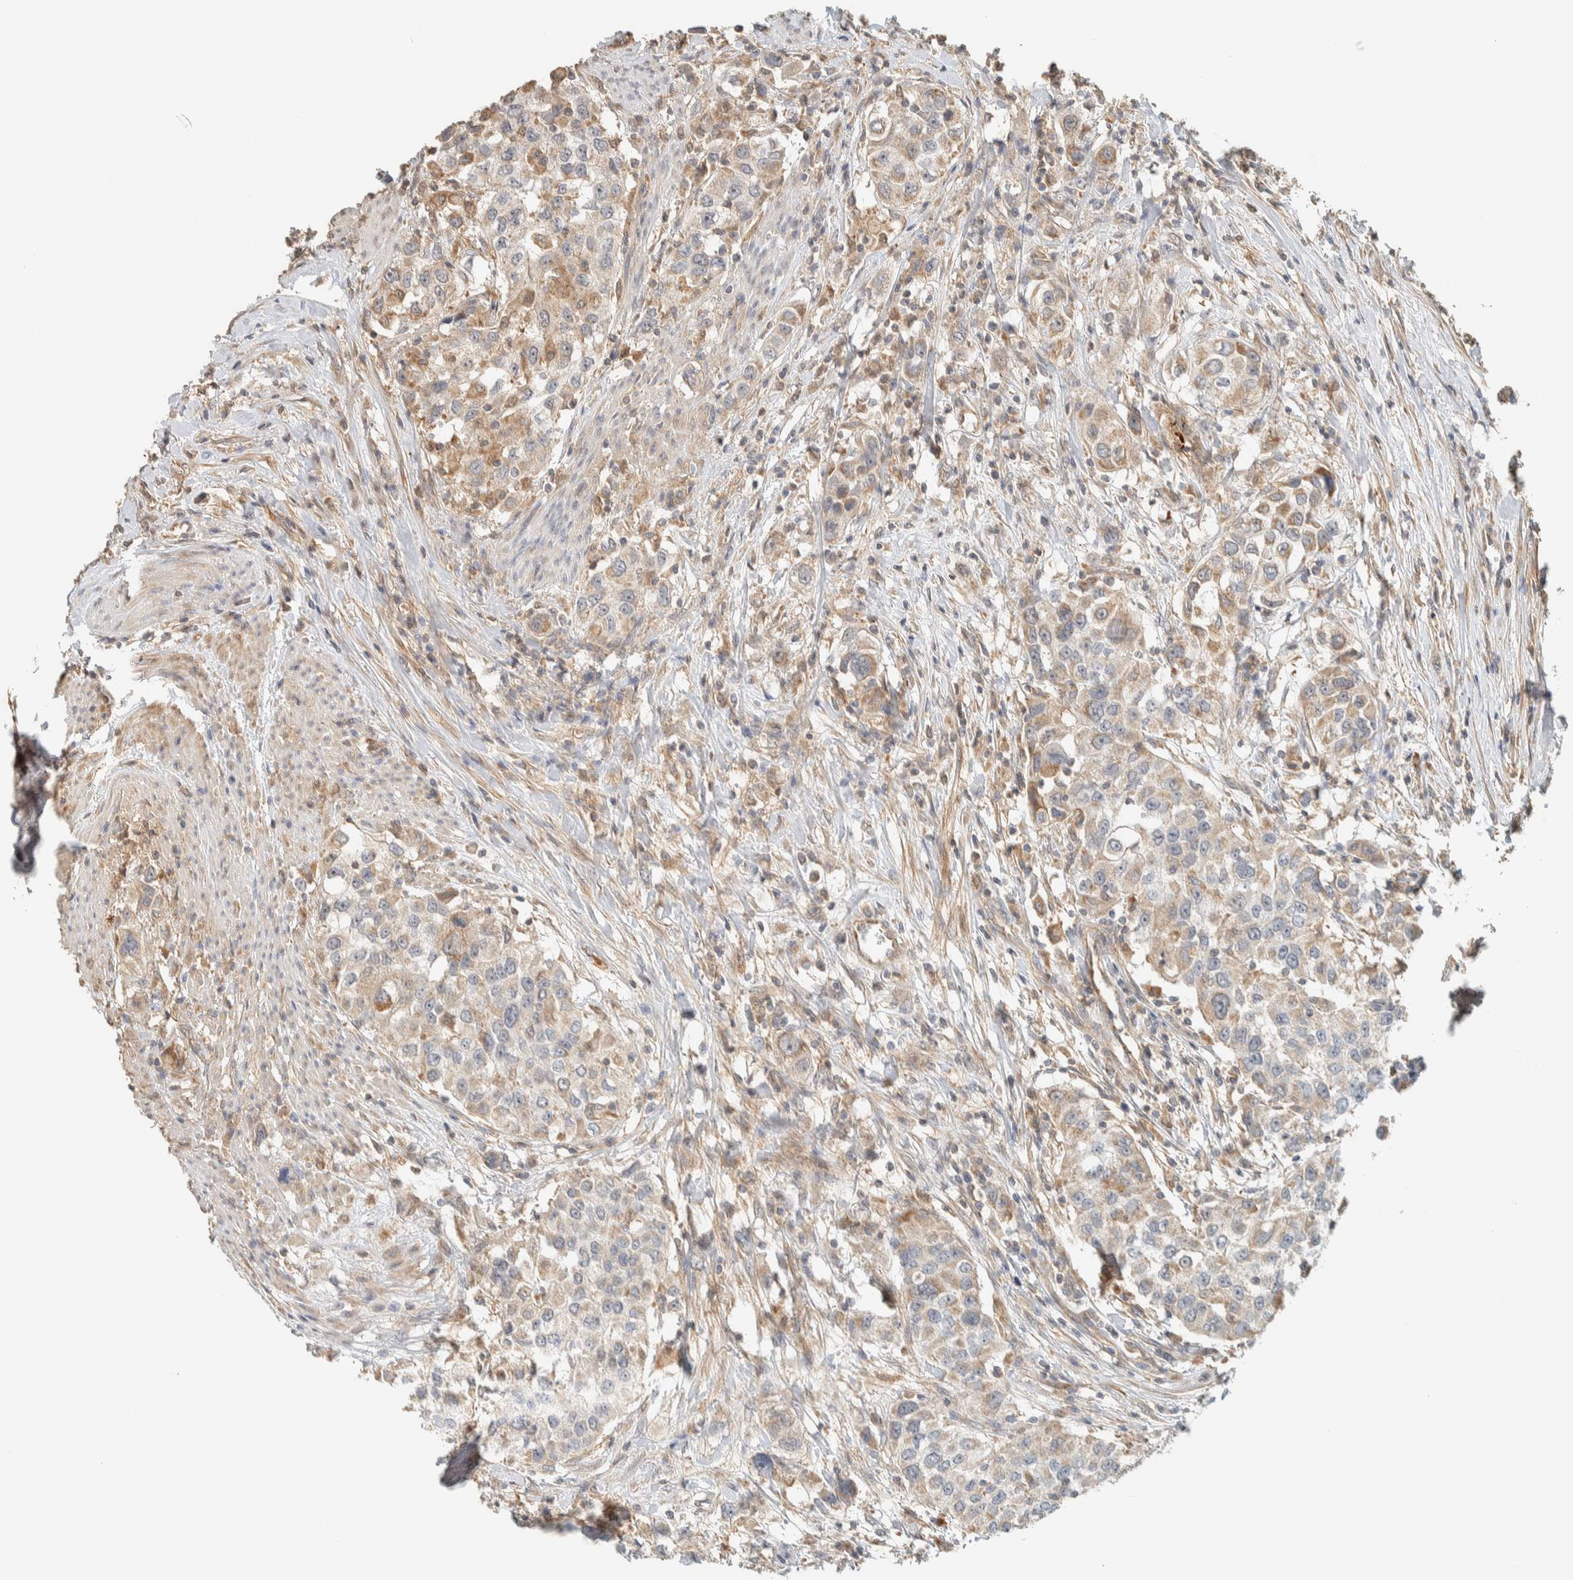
{"staining": {"intensity": "weak", "quantity": ">75%", "location": "cytoplasmic/membranous"}, "tissue": "urothelial cancer", "cell_type": "Tumor cells", "image_type": "cancer", "snomed": [{"axis": "morphology", "description": "Urothelial carcinoma, High grade"}, {"axis": "topography", "description": "Urinary bladder"}], "caption": "An IHC photomicrograph of neoplastic tissue is shown. Protein staining in brown shows weak cytoplasmic/membranous positivity in urothelial cancer within tumor cells.", "gene": "PDE7B", "patient": {"sex": "female", "age": 80}}